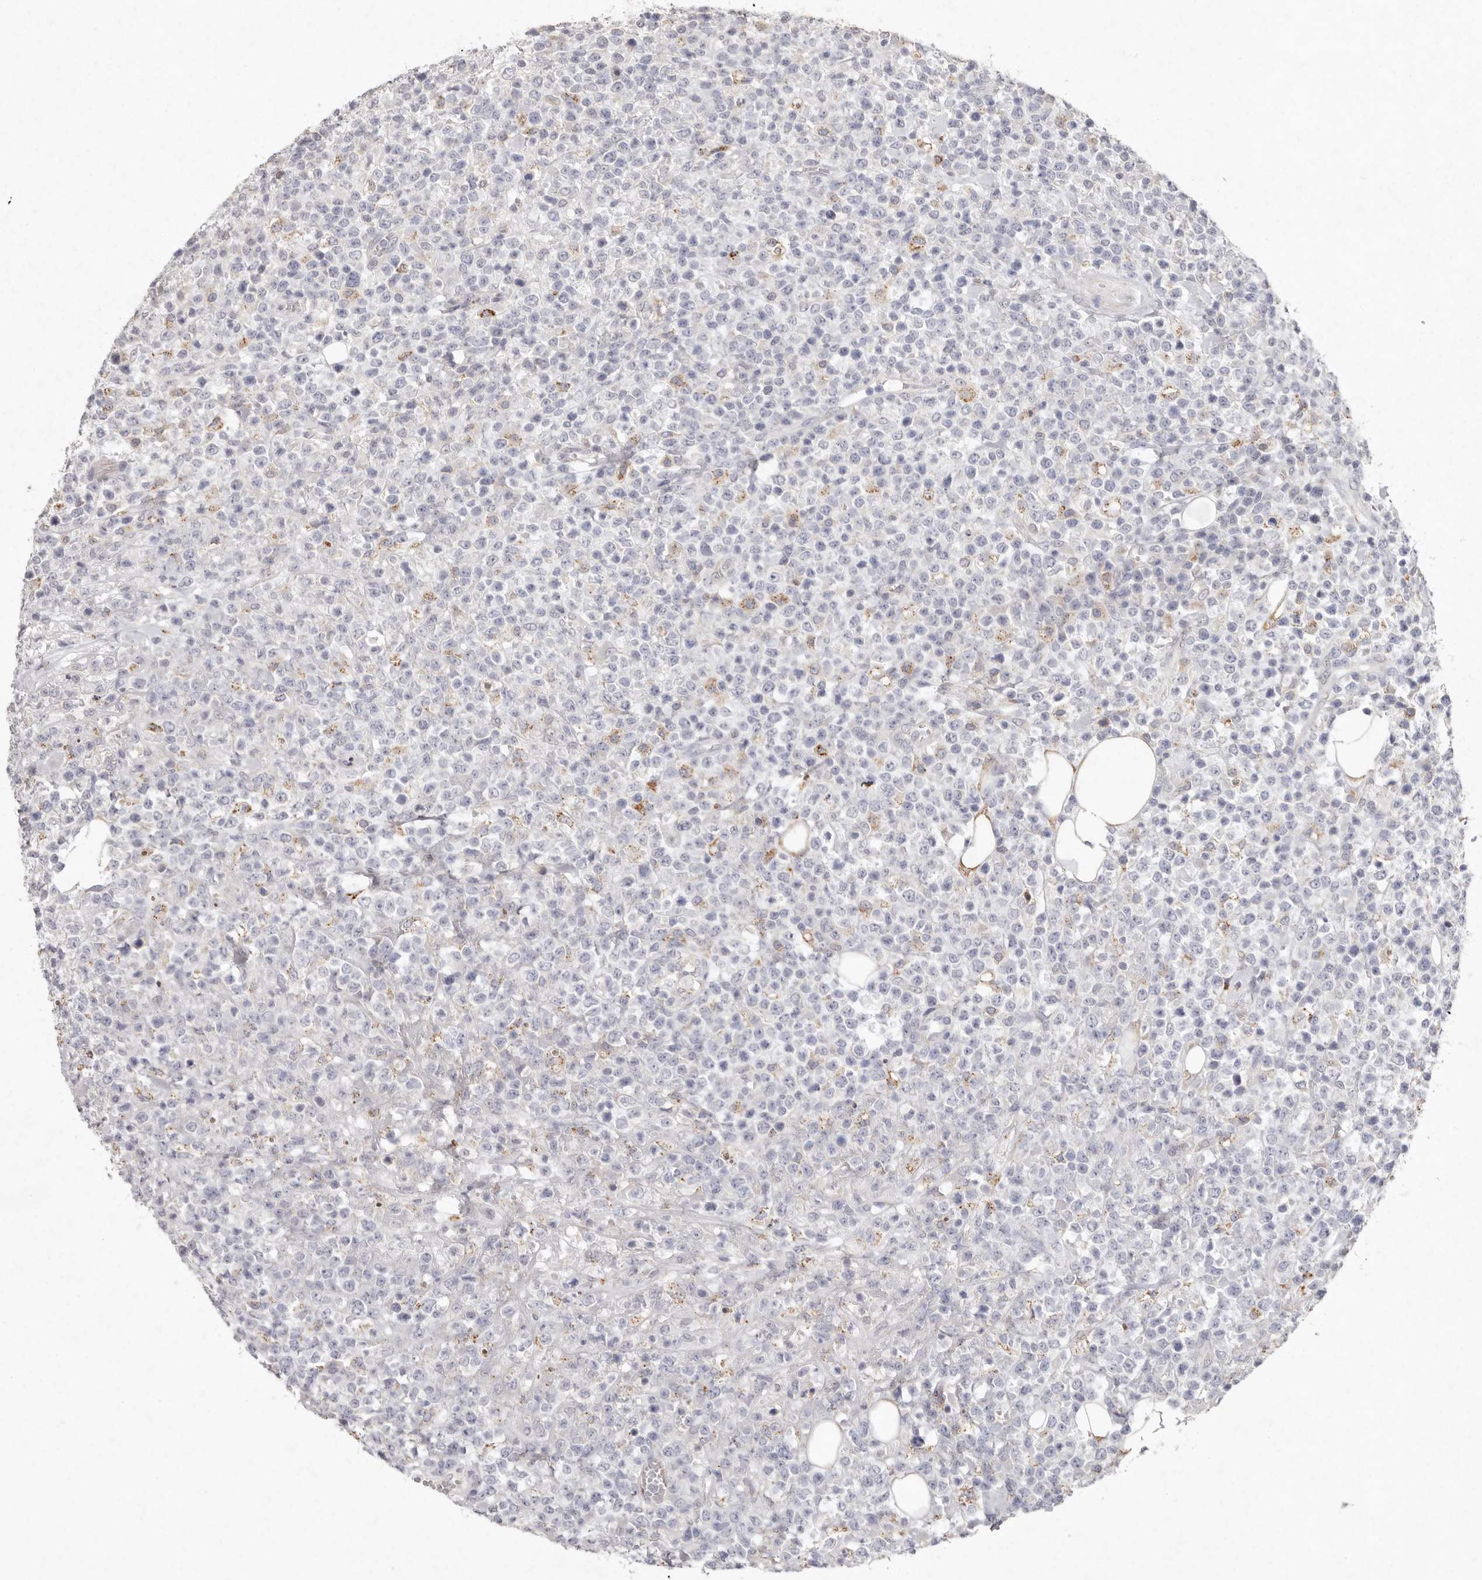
{"staining": {"intensity": "negative", "quantity": "none", "location": "none"}, "tissue": "lymphoma", "cell_type": "Tumor cells", "image_type": "cancer", "snomed": [{"axis": "morphology", "description": "Malignant lymphoma, non-Hodgkin's type, High grade"}, {"axis": "topography", "description": "Colon"}], "caption": "This is an IHC image of human lymphoma. There is no expression in tumor cells.", "gene": "FAM185A", "patient": {"sex": "female", "age": 53}}